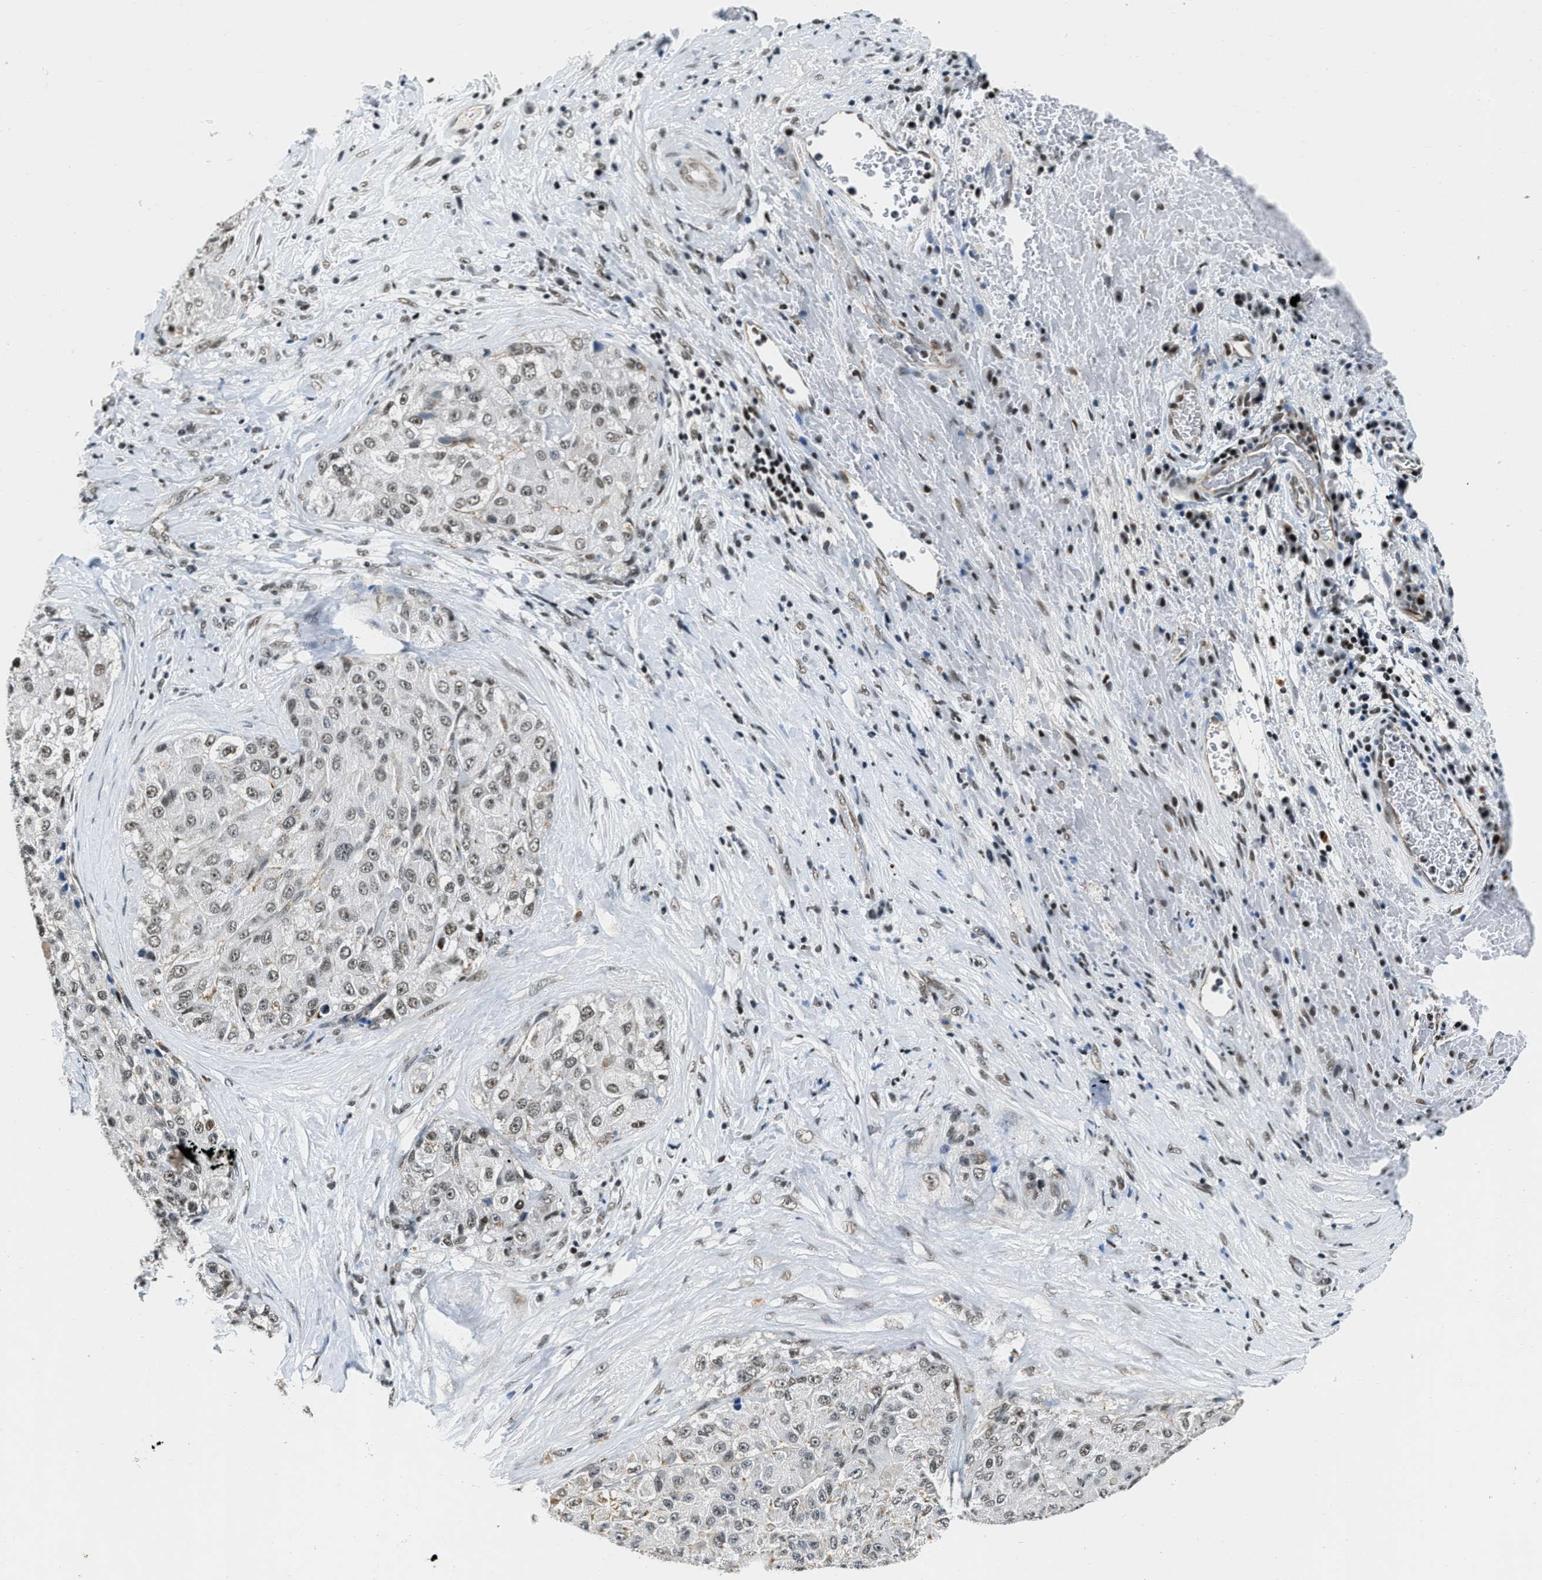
{"staining": {"intensity": "weak", "quantity": "25%-75%", "location": "cytoplasmic/membranous,nuclear"}, "tissue": "liver cancer", "cell_type": "Tumor cells", "image_type": "cancer", "snomed": [{"axis": "morphology", "description": "Carcinoma, Hepatocellular, NOS"}, {"axis": "topography", "description": "Liver"}], "caption": "There is low levels of weak cytoplasmic/membranous and nuclear staining in tumor cells of liver cancer (hepatocellular carcinoma), as demonstrated by immunohistochemical staining (brown color).", "gene": "CCNE1", "patient": {"sex": "male", "age": 80}}